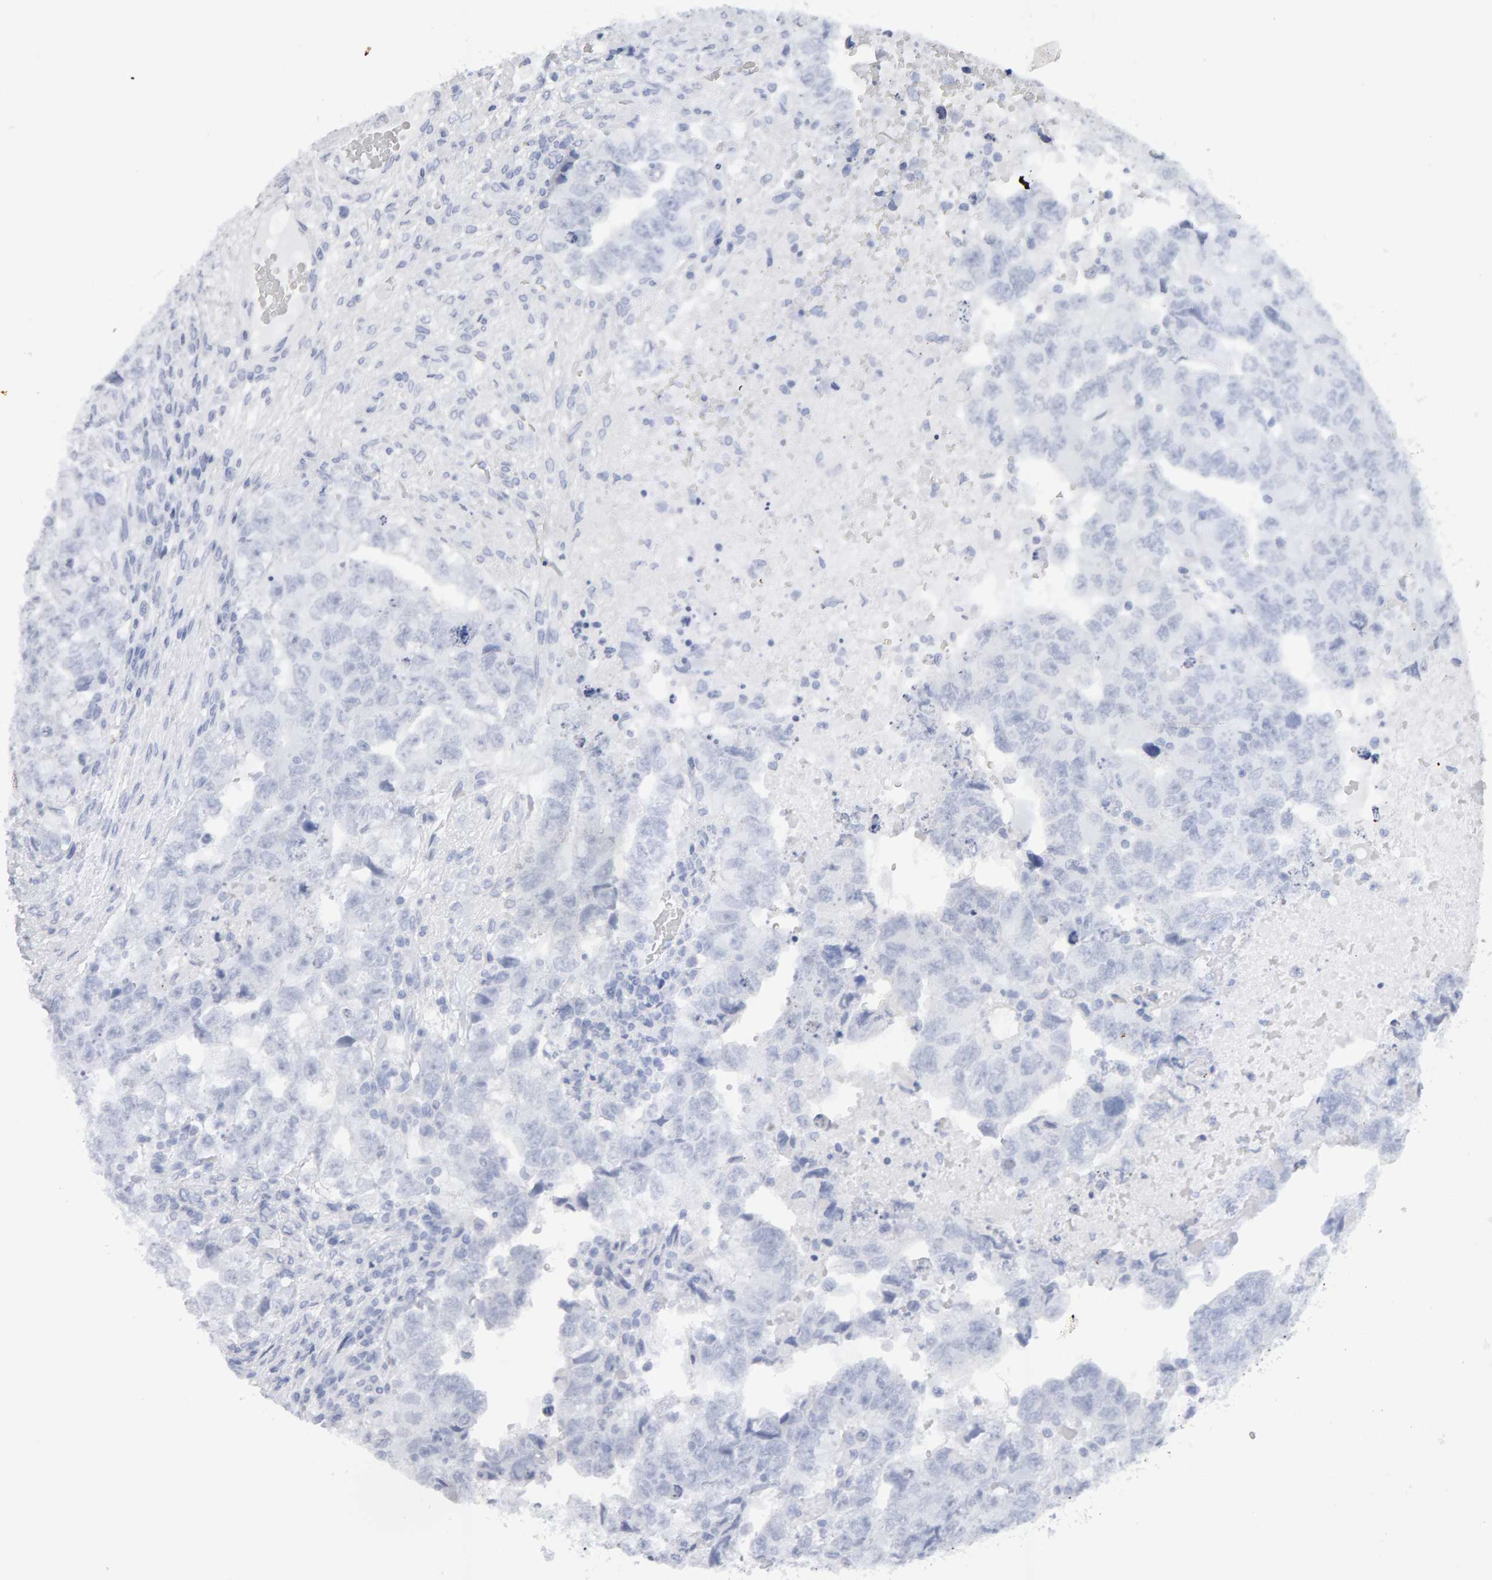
{"staining": {"intensity": "negative", "quantity": "none", "location": "none"}, "tissue": "testis cancer", "cell_type": "Tumor cells", "image_type": "cancer", "snomed": [{"axis": "morphology", "description": "Carcinoma, Embryonal, NOS"}, {"axis": "topography", "description": "Testis"}], "caption": "Testis embryonal carcinoma was stained to show a protein in brown. There is no significant expression in tumor cells.", "gene": "METRNL", "patient": {"sex": "male", "age": 36}}